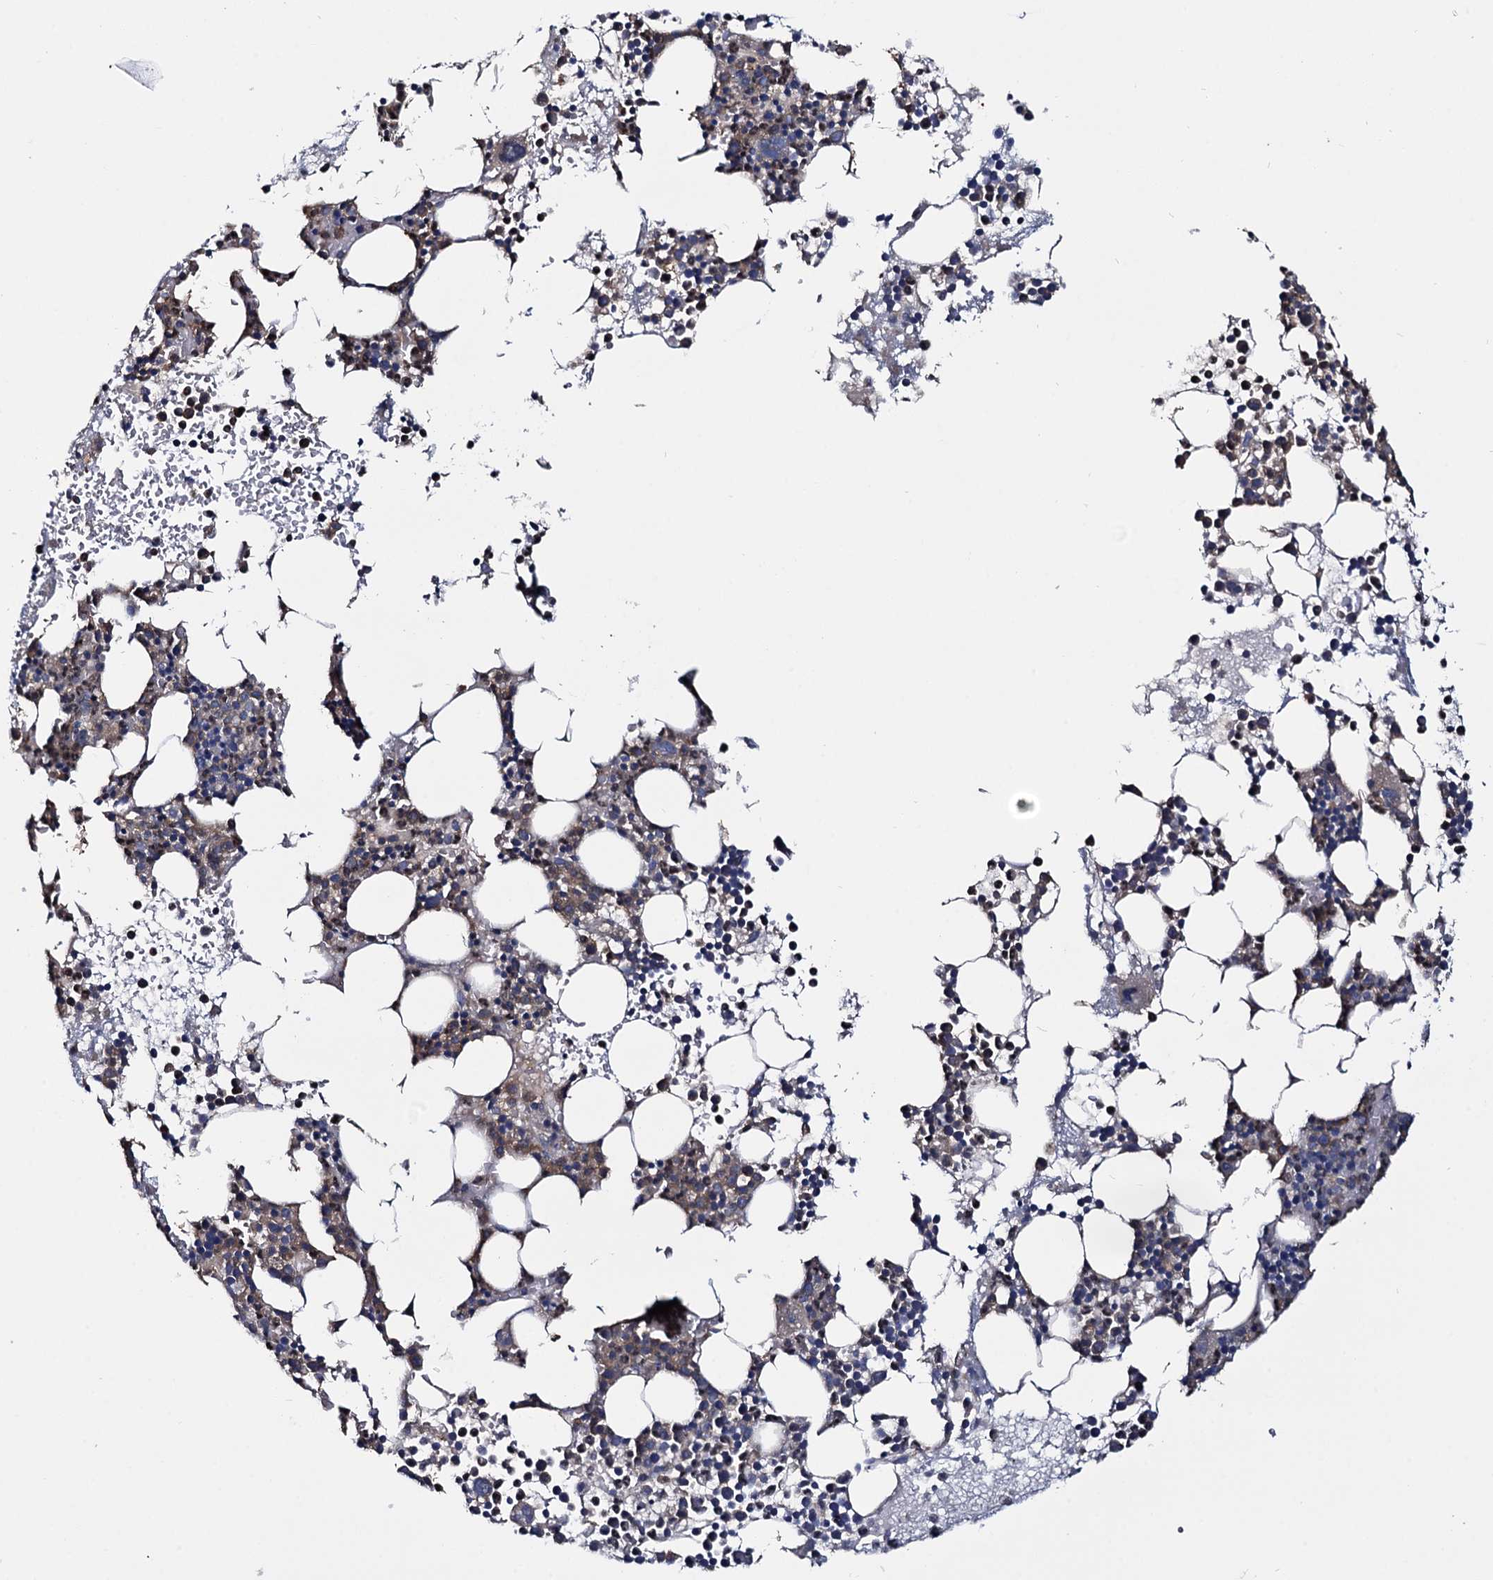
{"staining": {"intensity": "weak", "quantity": "25%-75%", "location": "cytoplasmic/membranous"}, "tissue": "bone marrow", "cell_type": "Hematopoietic cells", "image_type": "normal", "snomed": [{"axis": "morphology", "description": "Normal tissue, NOS"}, {"axis": "topography", "description": "Bone marrow"}], "caption": "Weak cytoplasmic/membranous positivity for a protein is identified in about 25%-75% of hematopoietic cells of normal bone marrow using immunohistochemistry.", "gene": "CEP192", "patient": {"sex": "female", "age": 76}}